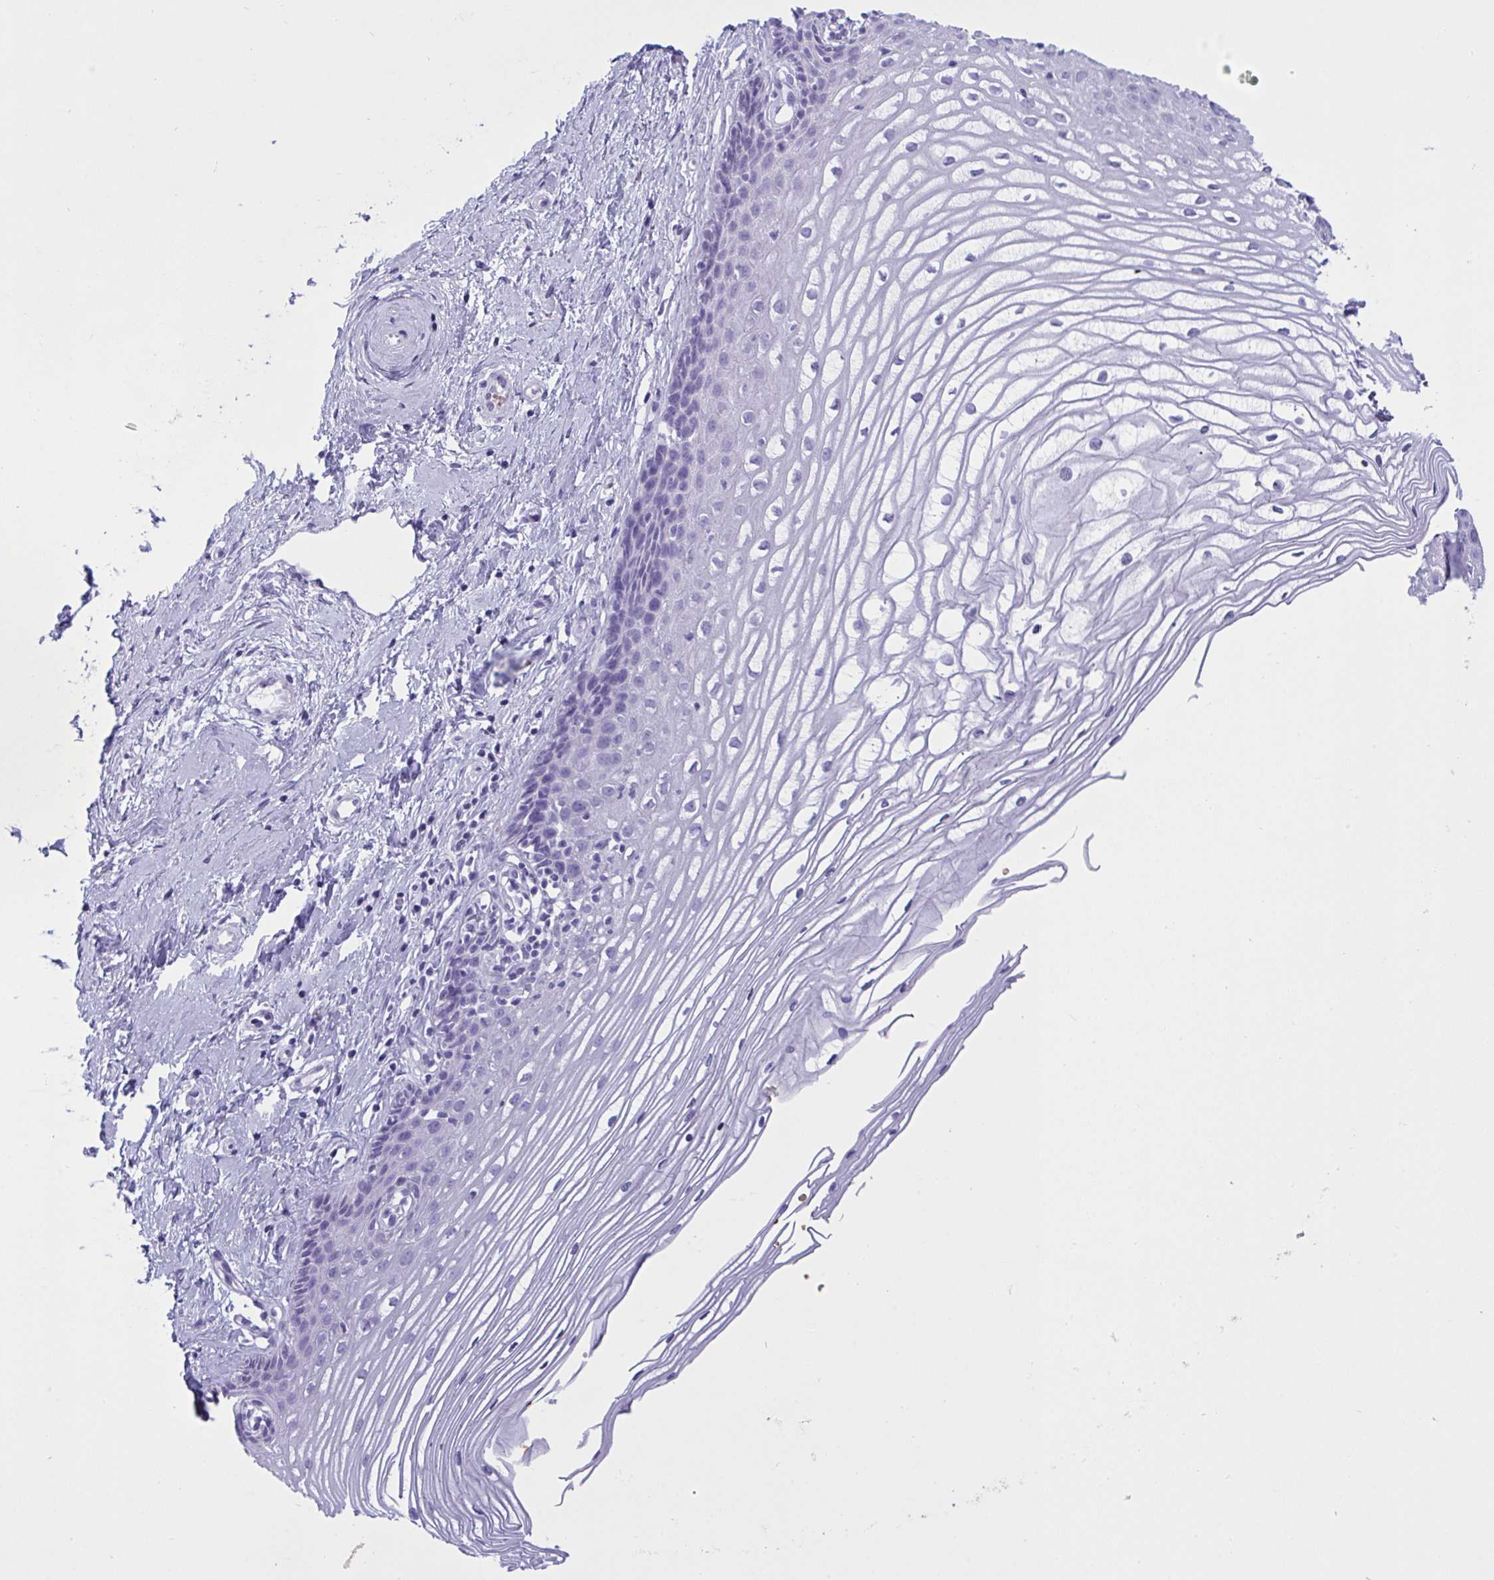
{"staining": {"intensity": "negative", "quantity": "none", "location": "none"}, "tissue": "cervix", "cell_type": "Glandular cells", "image_type": "normal", "snomed": [{"axis": "morphology", "description": "Normal tissue, NOS"}, {"axis": "topography", "description": "Cervix"}], "caption": "DAB immunohistochemical staining of normal cervix exhibits no significant expression in glandular cells. (DAB immunohistochemistry (IHC) with hematoxylin counter stain).", "gene": "SLC2A1", "patient": {"sex": "female", "age": 40}}